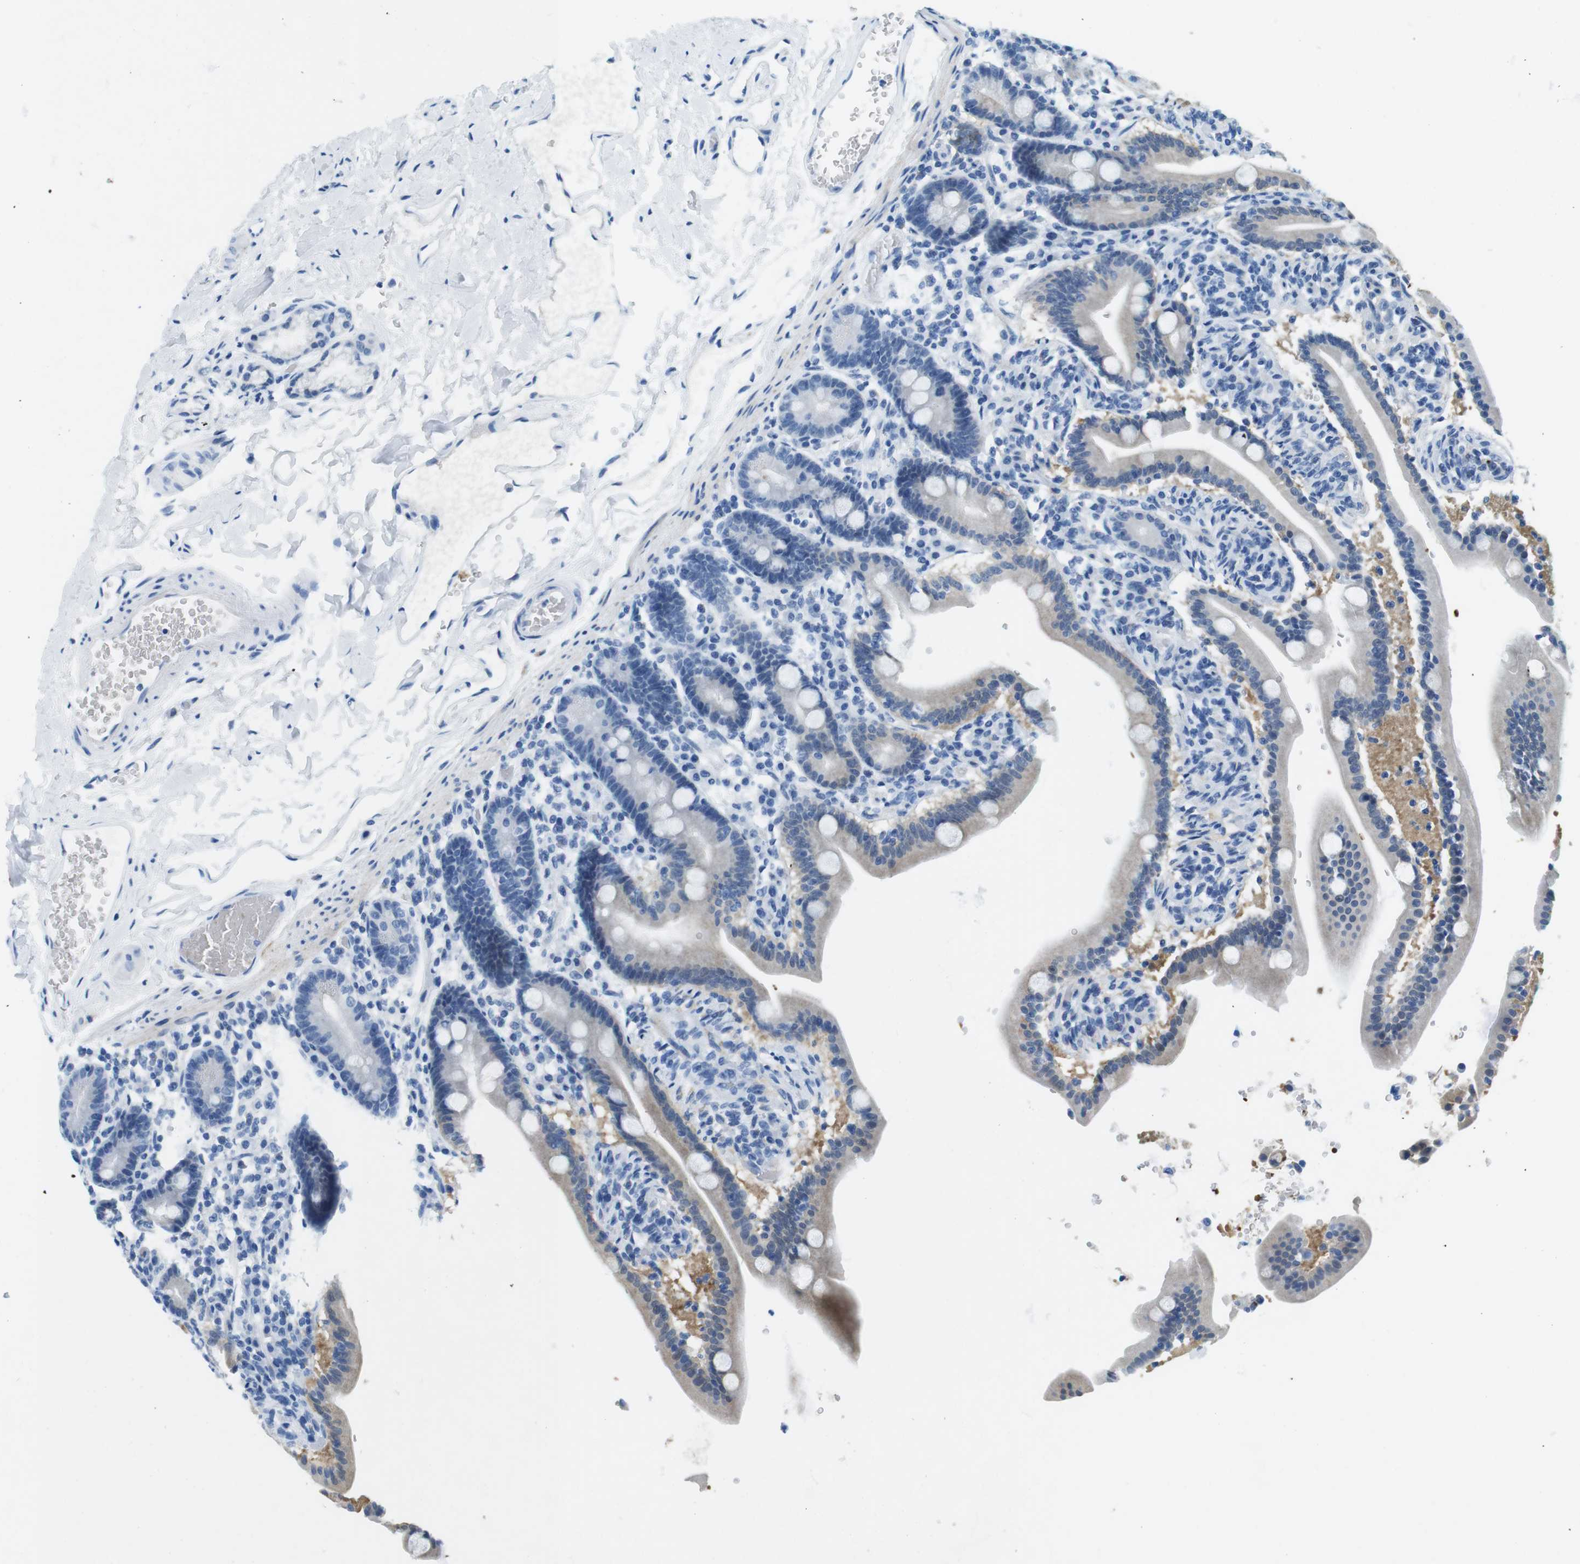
{"staining": {"intensity": "moderate", "quantity": "25%-75%", "location": "cytoplasmic/membranous"}, "tissue": "duodenum", "cell_type": "Glandular cells", "image_type": "normal", "snomed": [{"axis": "morphology", "description": "Normal tissue, NOS"}, {"axis": "topography", "description": "Duodenum"}], "caption": "Unremarkable duodenum reveals moderate cytoplasmic/membranous positivity in approximately 25%-75% of glandular cells (Brightfield microscopy of DAB IHC at high magnification)..", "gene": "TFAP2C", "patient": {"sex": "male", "age": 54}}